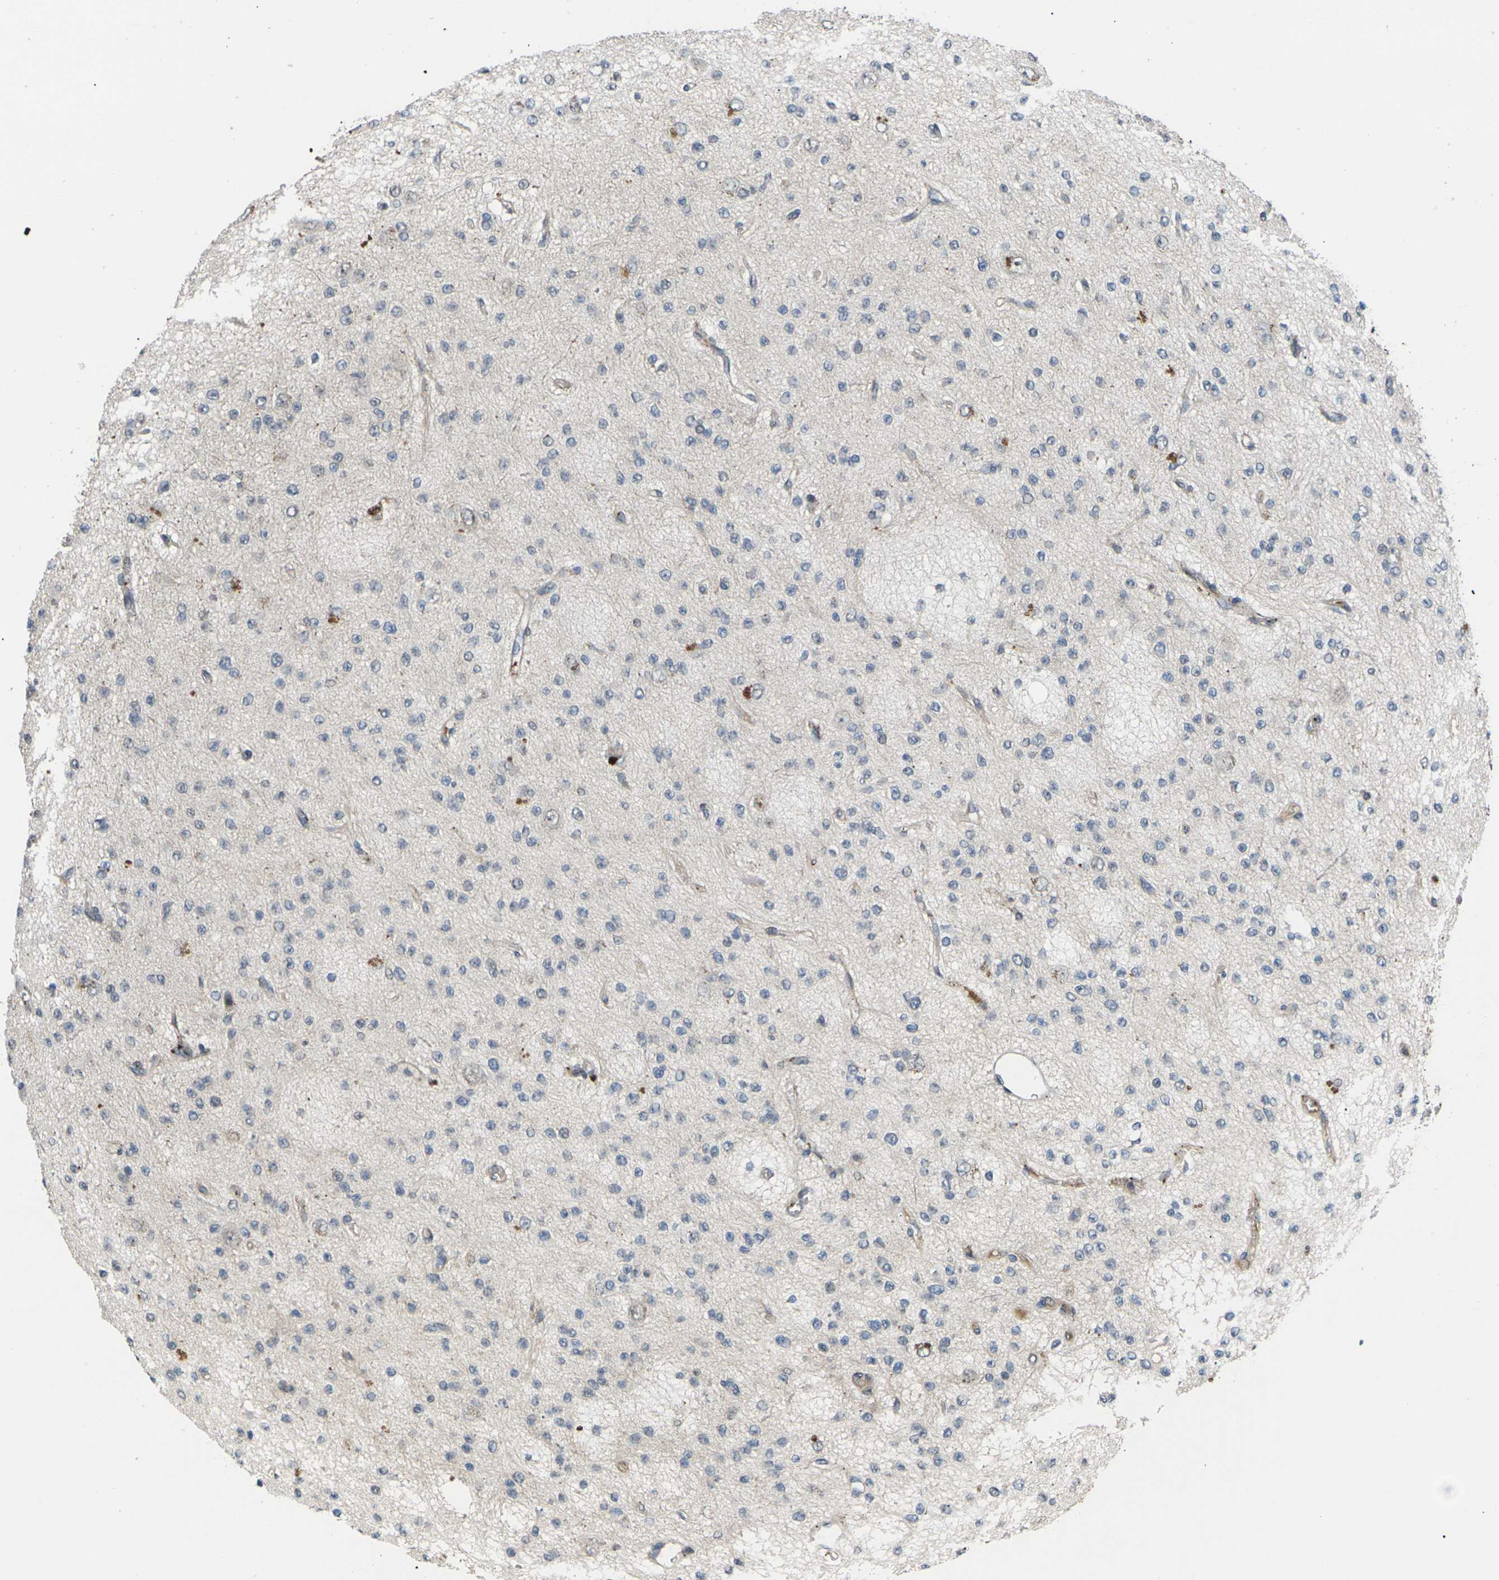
{"staining": {"intensity": "negative", "quantity": "none", "location": "none"}, "tissue": "glioma", "cell_type": "Tumor cells", "image_type": "cancer", "snomed": [{"axis": "morphology", "description": "Glioma, malignant, Low grade"}, {"axis": "topography", "description": "Brain"}], "caption": "Immunohistochemistry of human malignant glioma (low-grade) reveals no staining in tumor cells.", "gene": "RPS6KA3", "patient": {"sex": "male", "age": 38}}